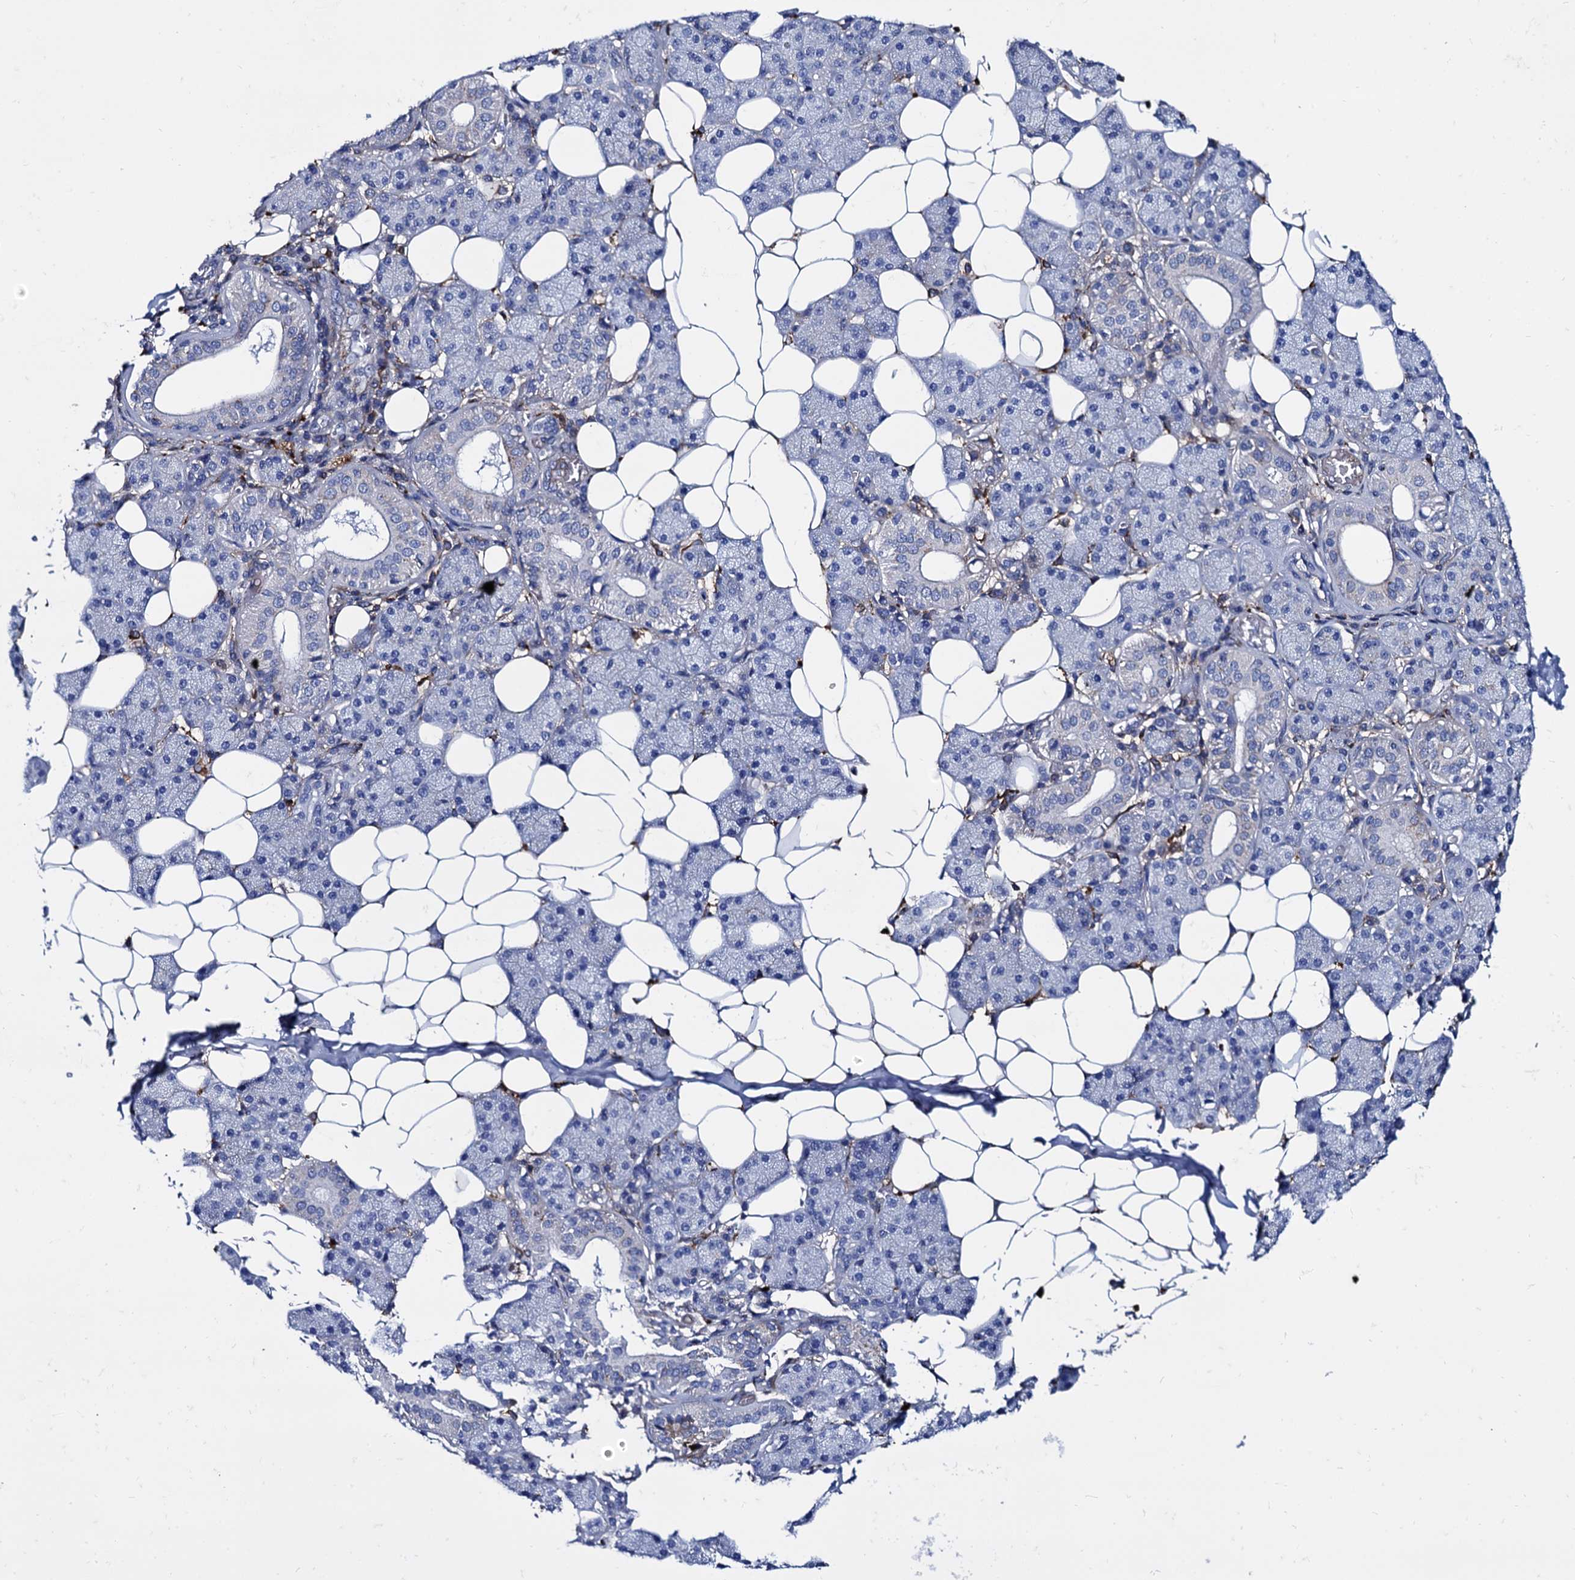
{"staining": {"intensity": "moderate", "quantity": "<25%", "location": "cytoplasmic/membranous"}, "tissue": "salivary gland", "cell_type": "Glandular cells", "image_type": "normal", "snomed": [{"axis": "morphology", "description": "Normal tissue, NOS"}, {"axis": "topography", "description": "Salivary gland"}], "caption": "Protein expression by IHC demonstrates moderate cytoplasmic/membranous positivity in approximately <25% of glandular cells in benign salivary gland. (IHC, brightfield microscopy, high magnification).", "gene": "APOD", "patient": {"sex": "female", "age": 33}}